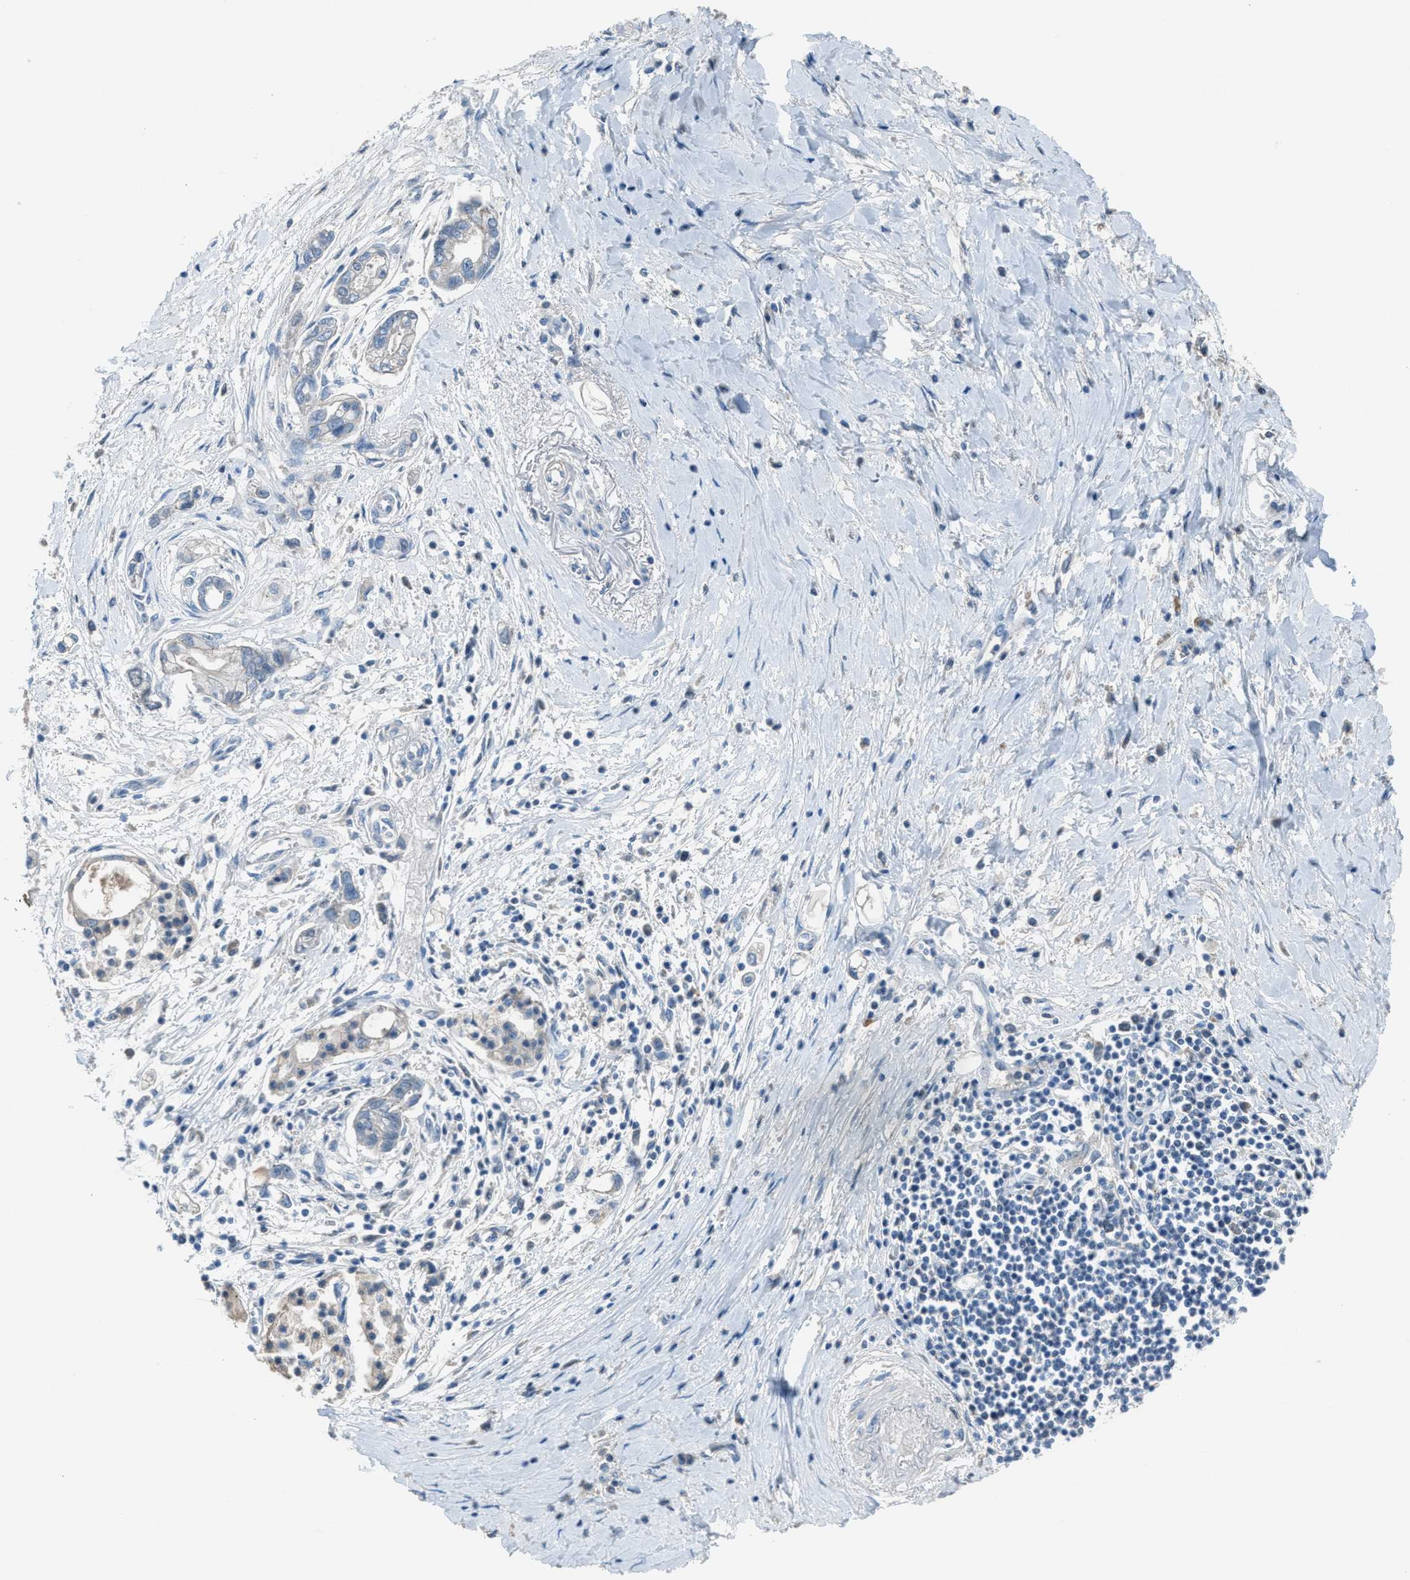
{"staining": {"intensity": "negative", "quantity": "none", "location": "none"}, "tissue": "pancreatic cancer", "cell_type": "Tumor cells", "image_type": "cancer", "snomed": [{"axis": "morphology", "description": "Adenocarcinoma, NOS"}, {"axis": "topography", "description": "Pancreas"}], "caption": "The photomicrograph demonstrates no staining of tumor cells in pancreatic adenocarcinoma.", "gene": "DUSP19", "patient": {"sex": "male", "age": 59}}